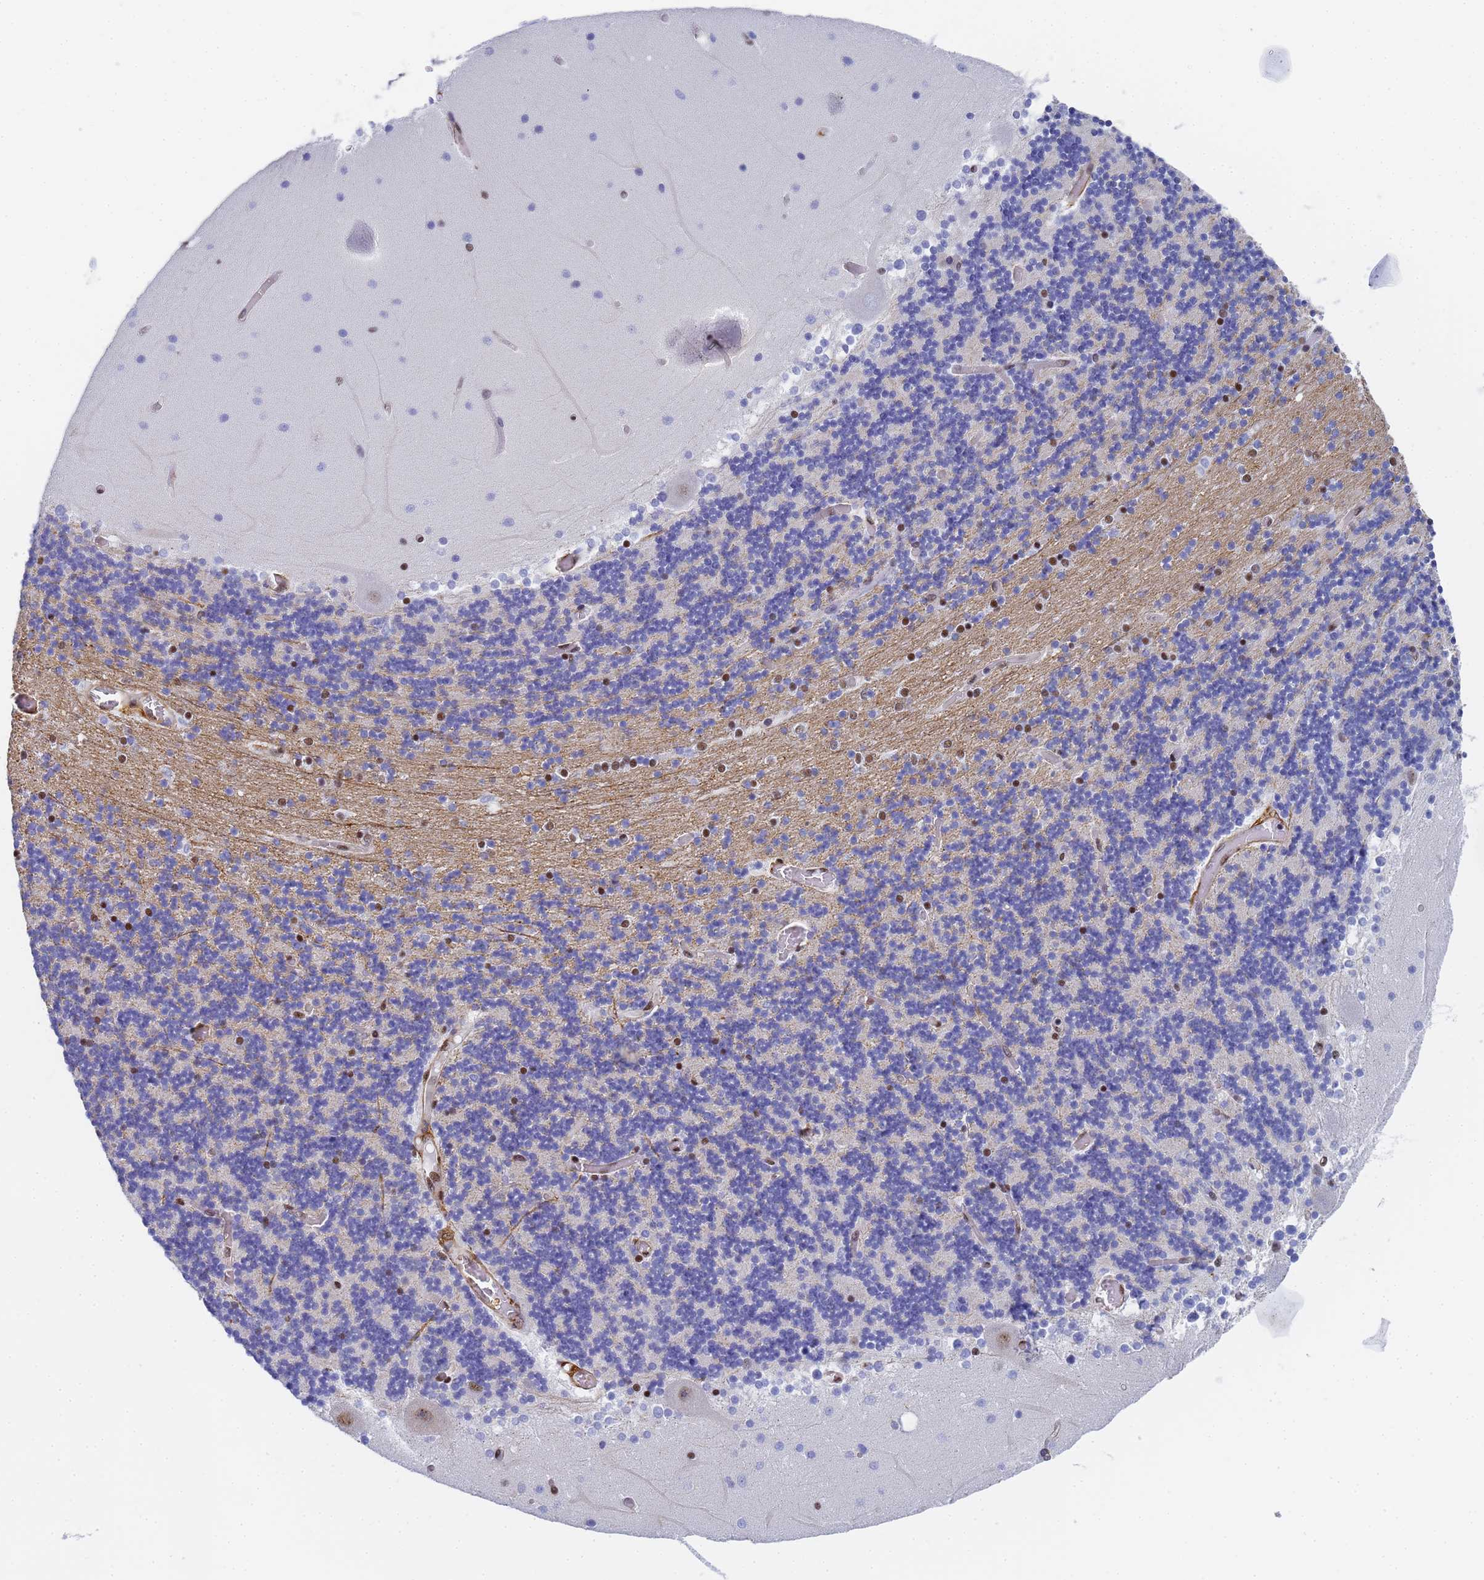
{"staining": {"intensity": "moderate", "quantity": "25%-75%", "location": "nuclear"}, "tissue": "cerebellum", "cell_type": "Cells in granular layer", "image_type": "normal", "snomed": [{"axis": "morphology", "description": "Normal tissue, NOS"}, {"axis": "topography", "description": "Cerebellum"}], "caption": "A photomicrograph of cerebellum stained for a protein reveals moderate nuclear brown staining in cells in granular layer. Nuclei are stained in blue.", "gene": "PRRT4", "patient": {"sex": "female", "age": 28}}